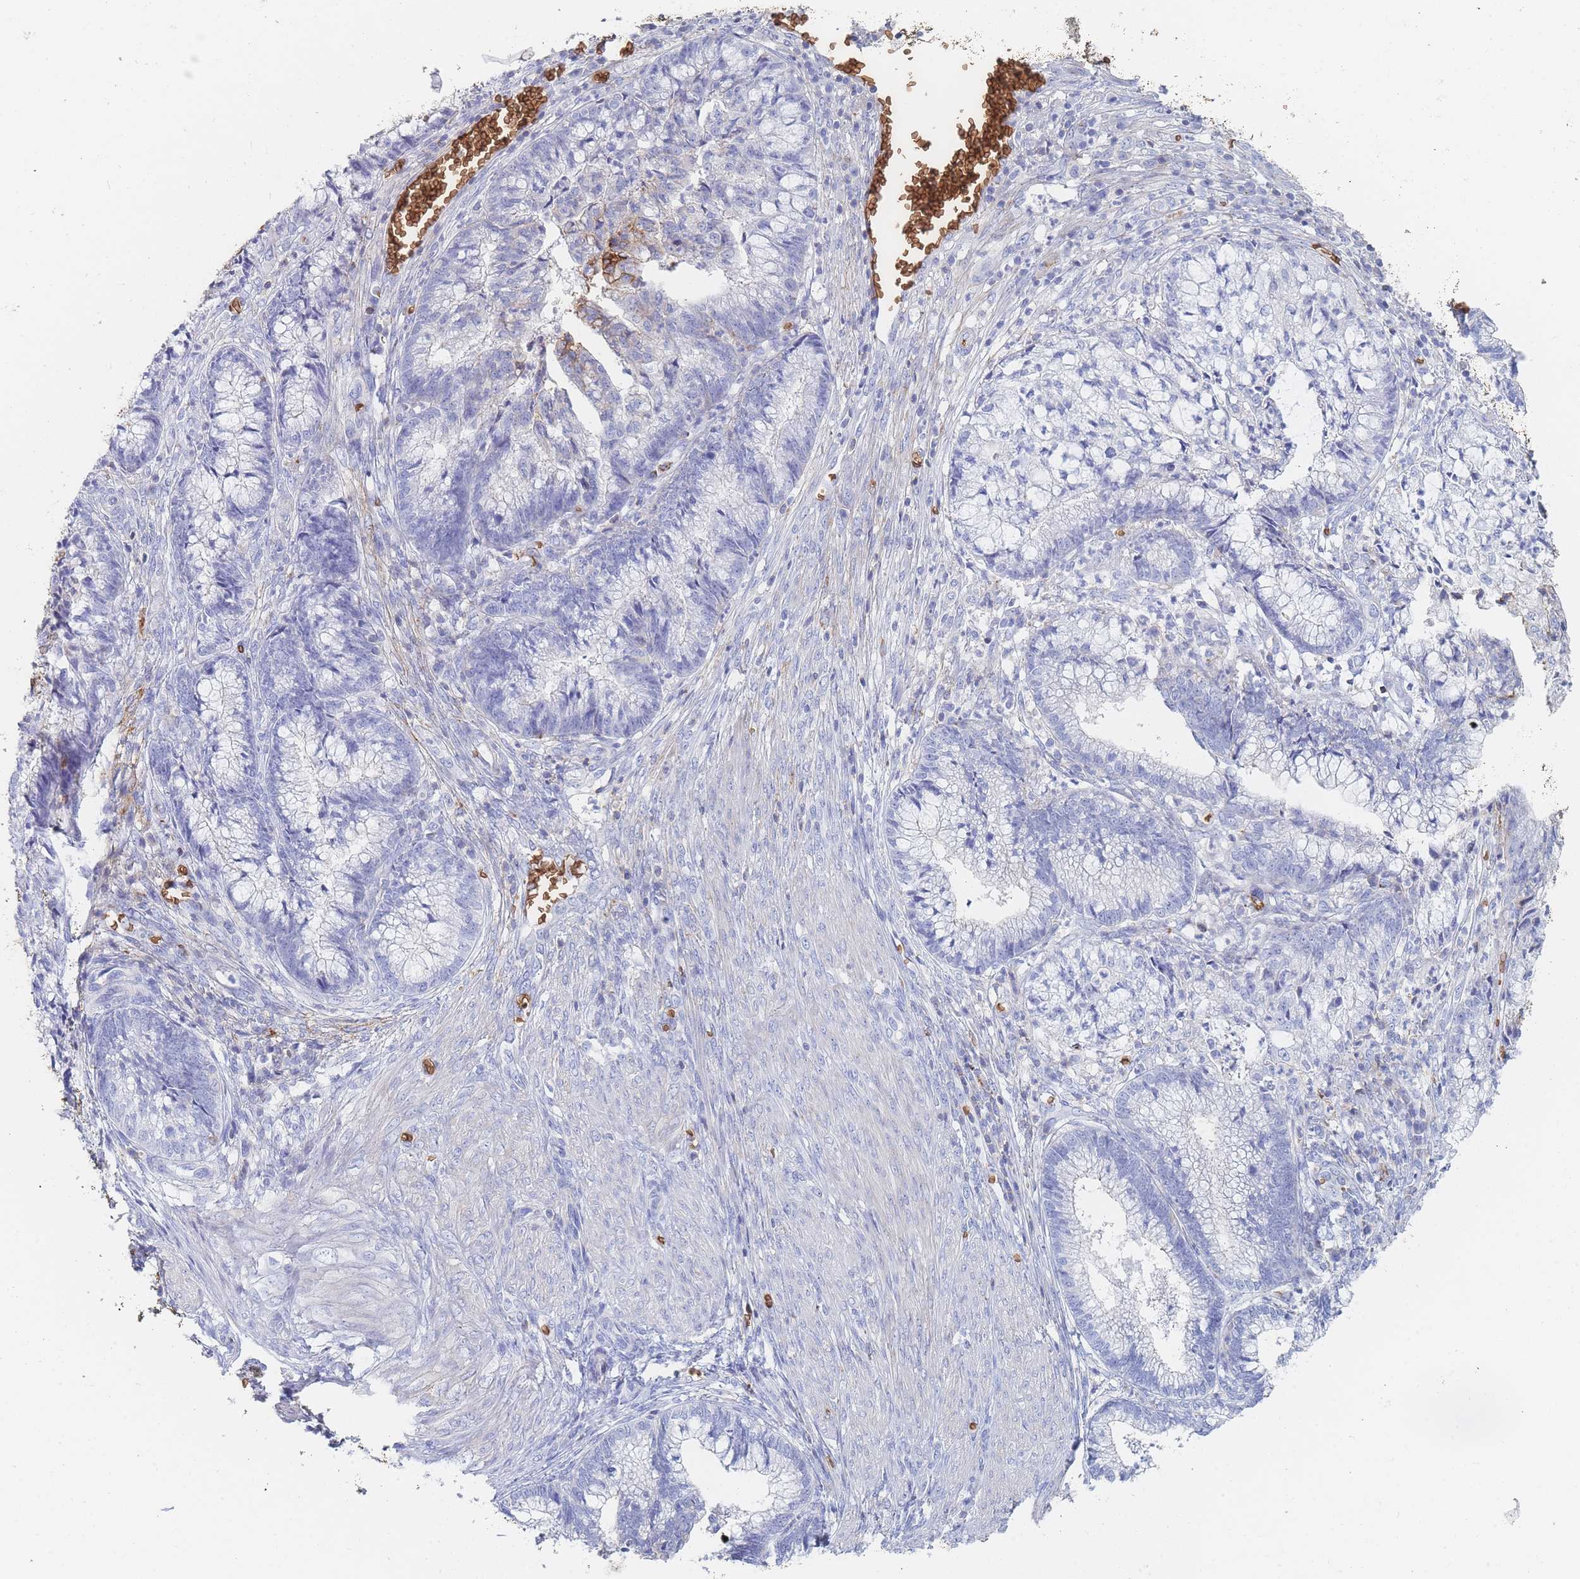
{"staining": {"intensity": "negative", "quantity": "none", "location": "none"}, "tissue": "cervical cancer", "cell_type": "Tumor cells", "image_type": "cancer", "snomed": [{"axis": "morphology", "description": "Adenocarcinoma, NOS"}, {"axis": "topography", "description": "Cervix"}], "caption": "DAB immunohistochemical staining of human cervical cancer demonstrates no significant positivity in tumor cells.", "gene": "SLC2A1", "patient": {"sex": "female", "age": 44}}